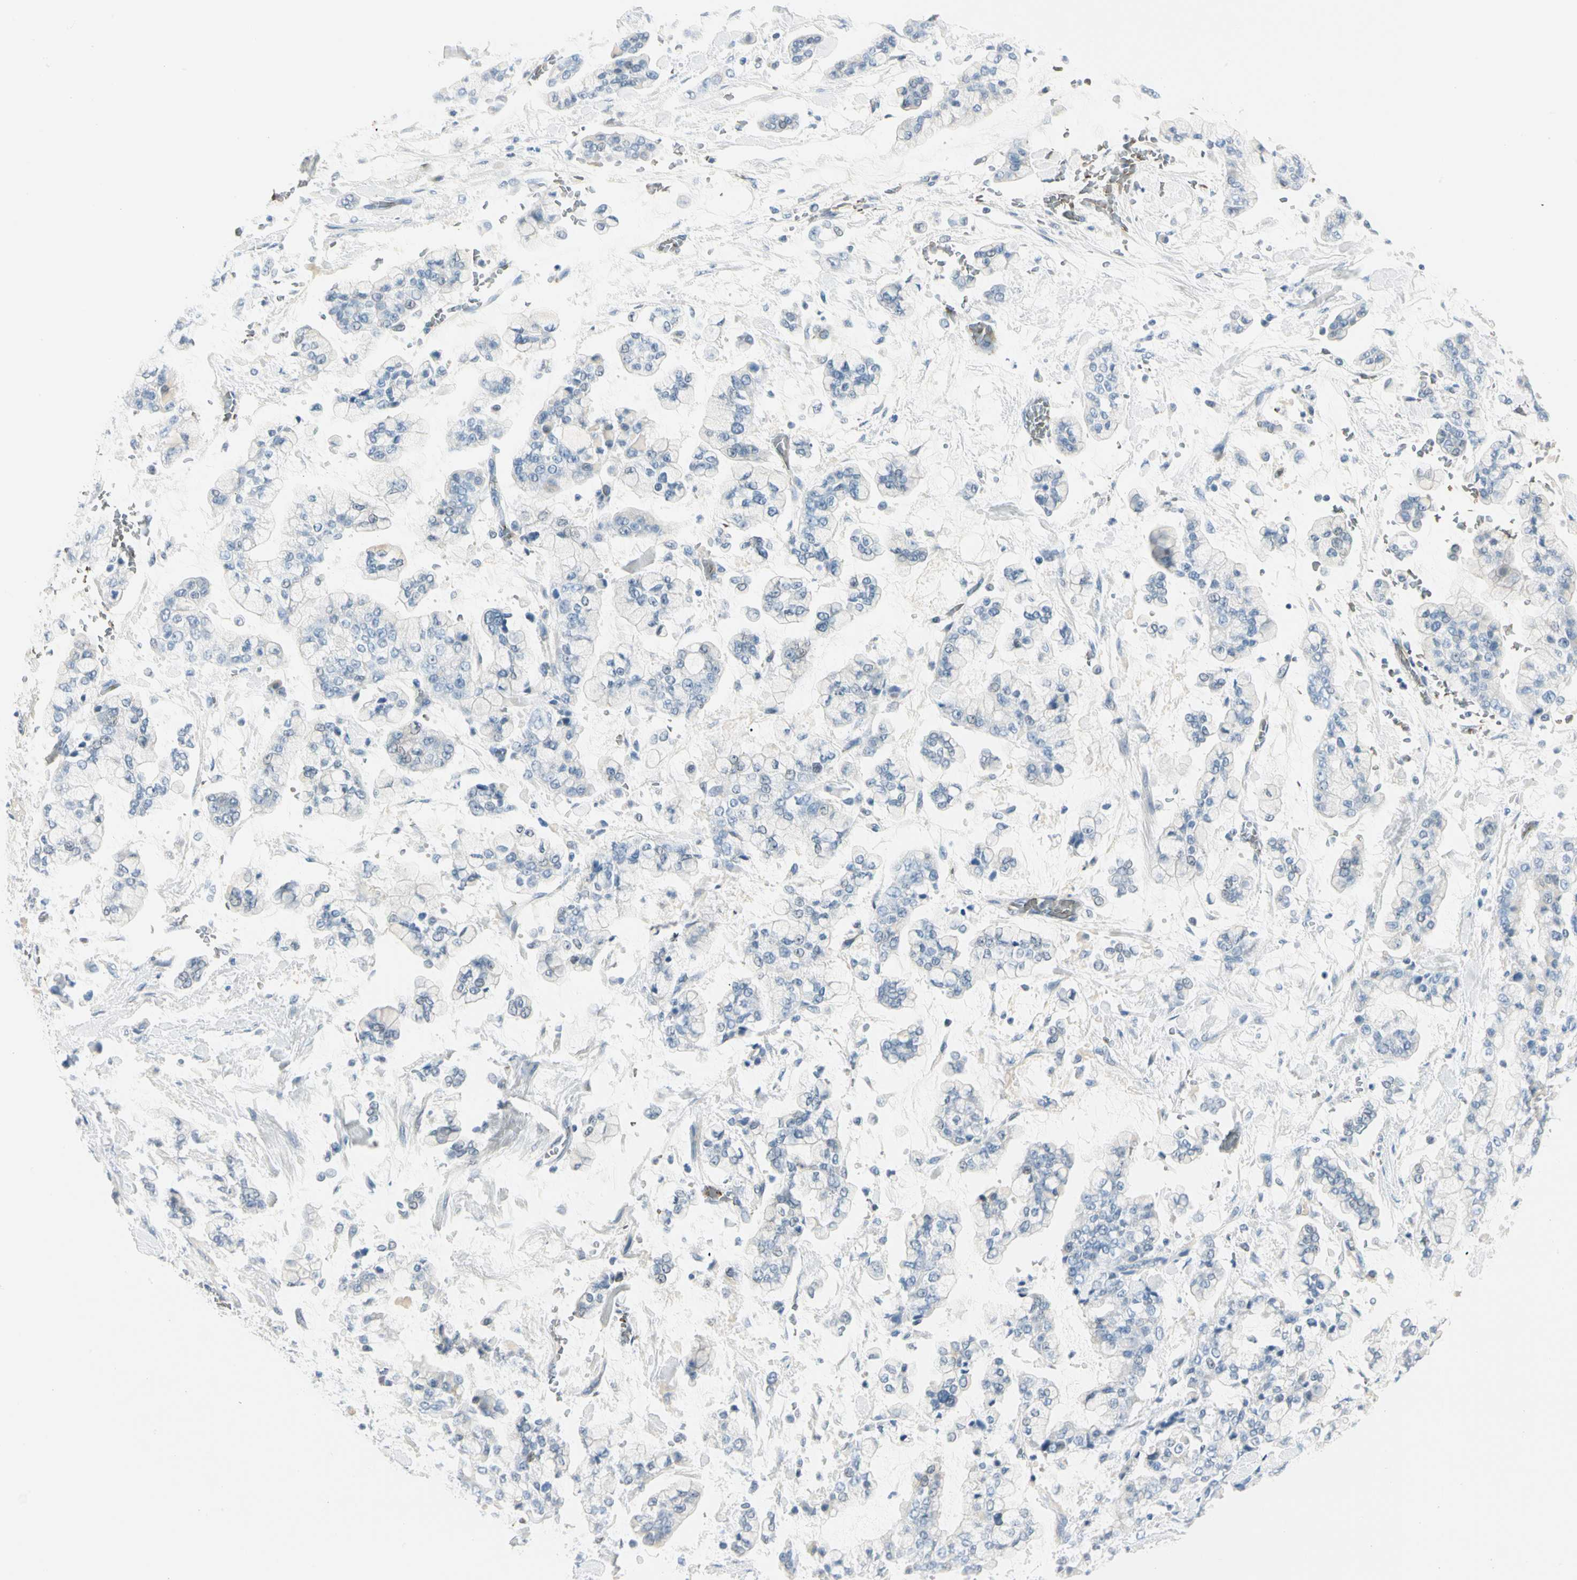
{"staining": {"intensity": "negative", "quantity": "none", "location": "none"}, "tissue": "stomach cancer", "cell_type": "Tumor cells", "image_type": "cancer", "snomed": [{"axis": "morphology", "description": "Normal tissue, NOS"}, {"axis": "morphology", "description": "Adenocarcinoma, NOS"}, {"axis": "topography", "description": "Stomach, upper"}, {"axis": "topography", "description": "Stomach"}], "caption": "This is an immunohistochemistry (IHC) image of human stomach cancer (adenocarcinoma). There is no expression in tumor cells.", "gene": "CA1", "patient": {"sex": "male", "age": 76}}